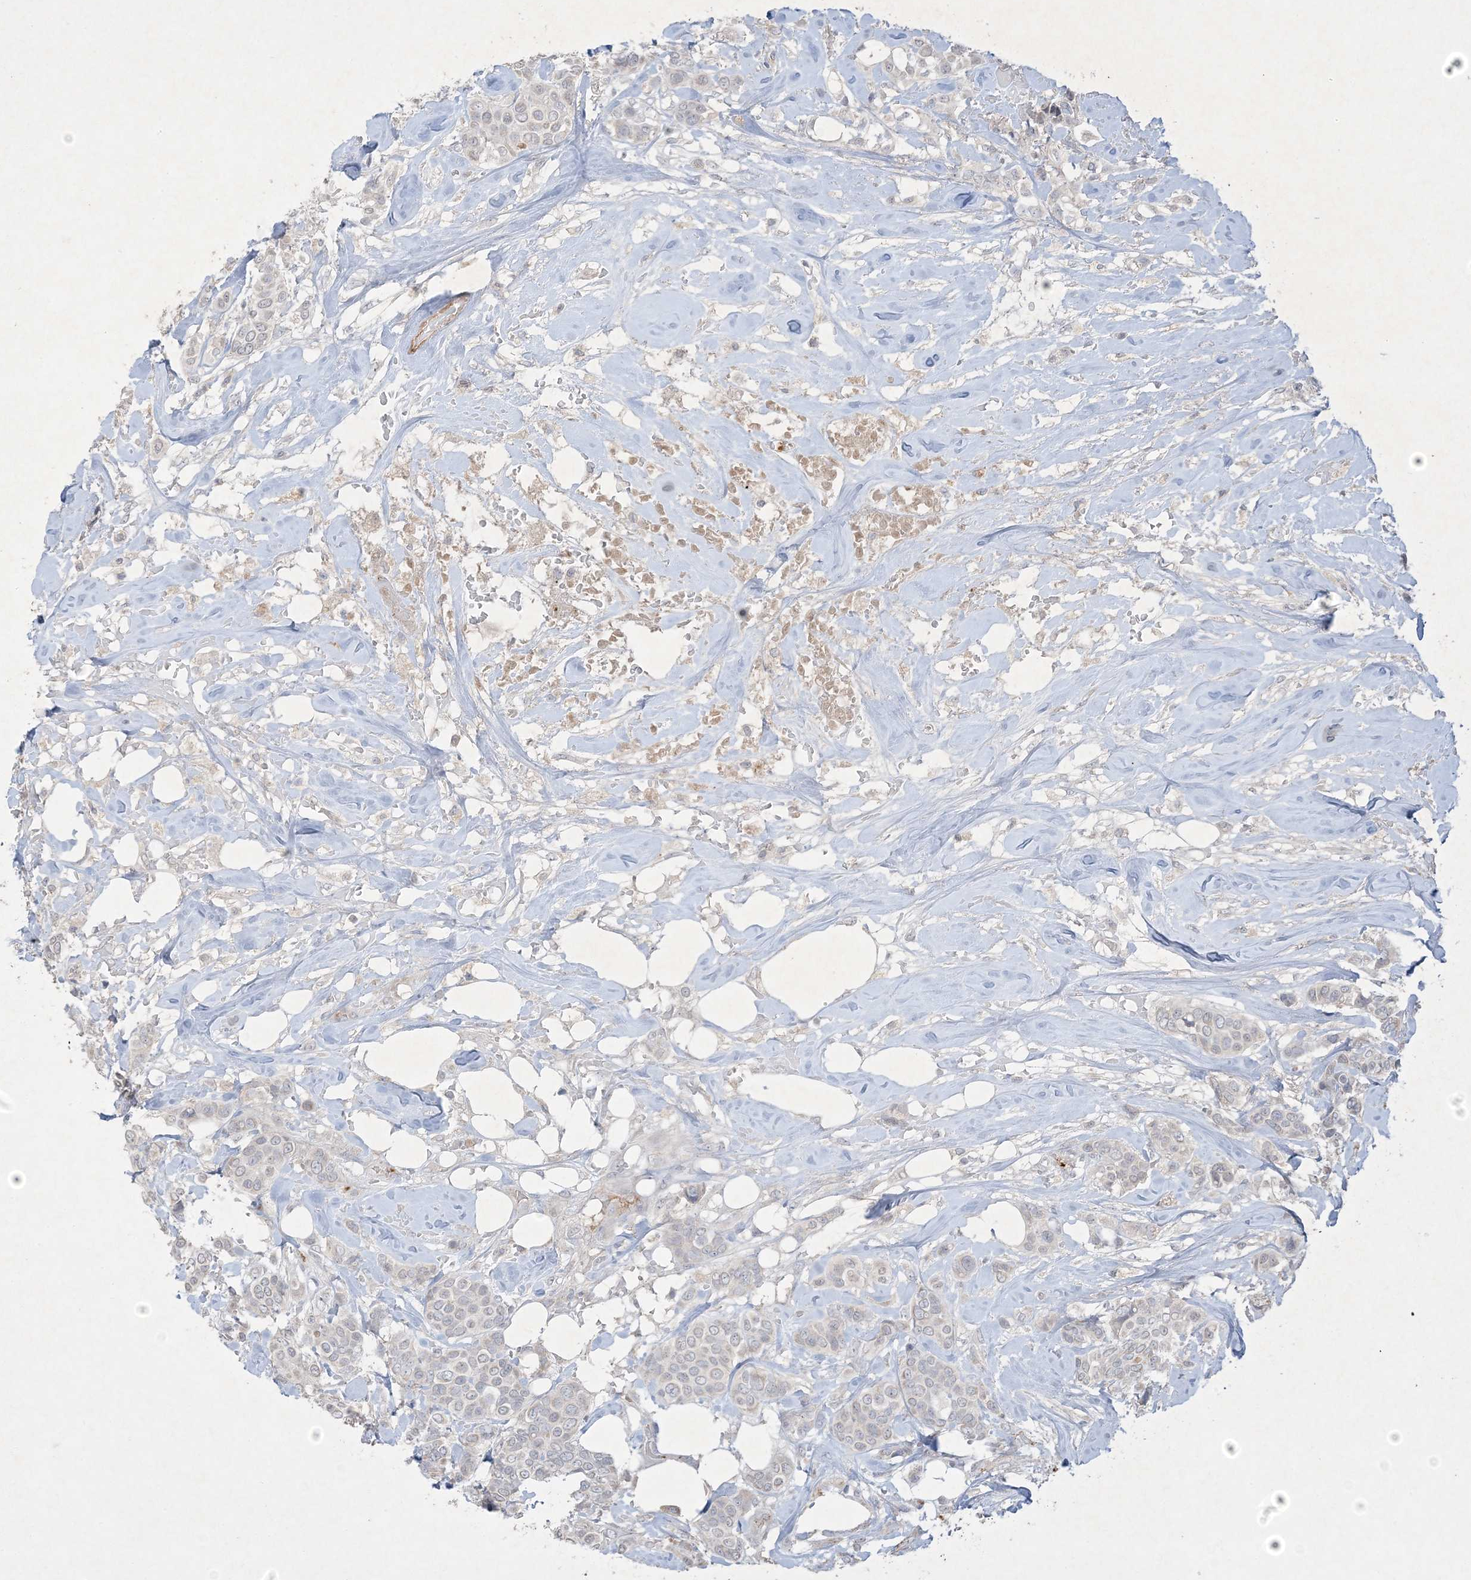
{"staining": {"intensity": "negative", "quantity": "none", "location": "none"}, "tissue": "breast cancer", "cell_type": "Tumor cells", "image_type": "cancer", "snomed": [{"axis": "morphology", "description": "Lobular carcinoma"}, {"axis": "topography", "description": "Breast"}], "caption": "Breast cancer was stained to show a protein in brown. There is no significant positivity in tumor cells. (DAB (3,3'-diaminobenzidine) immunohistochemistry (IHC) visualized using brightfield microscopy, high magnification).", "gene": "PRSS36", "patient": {"sex": "female", "age": 51}}